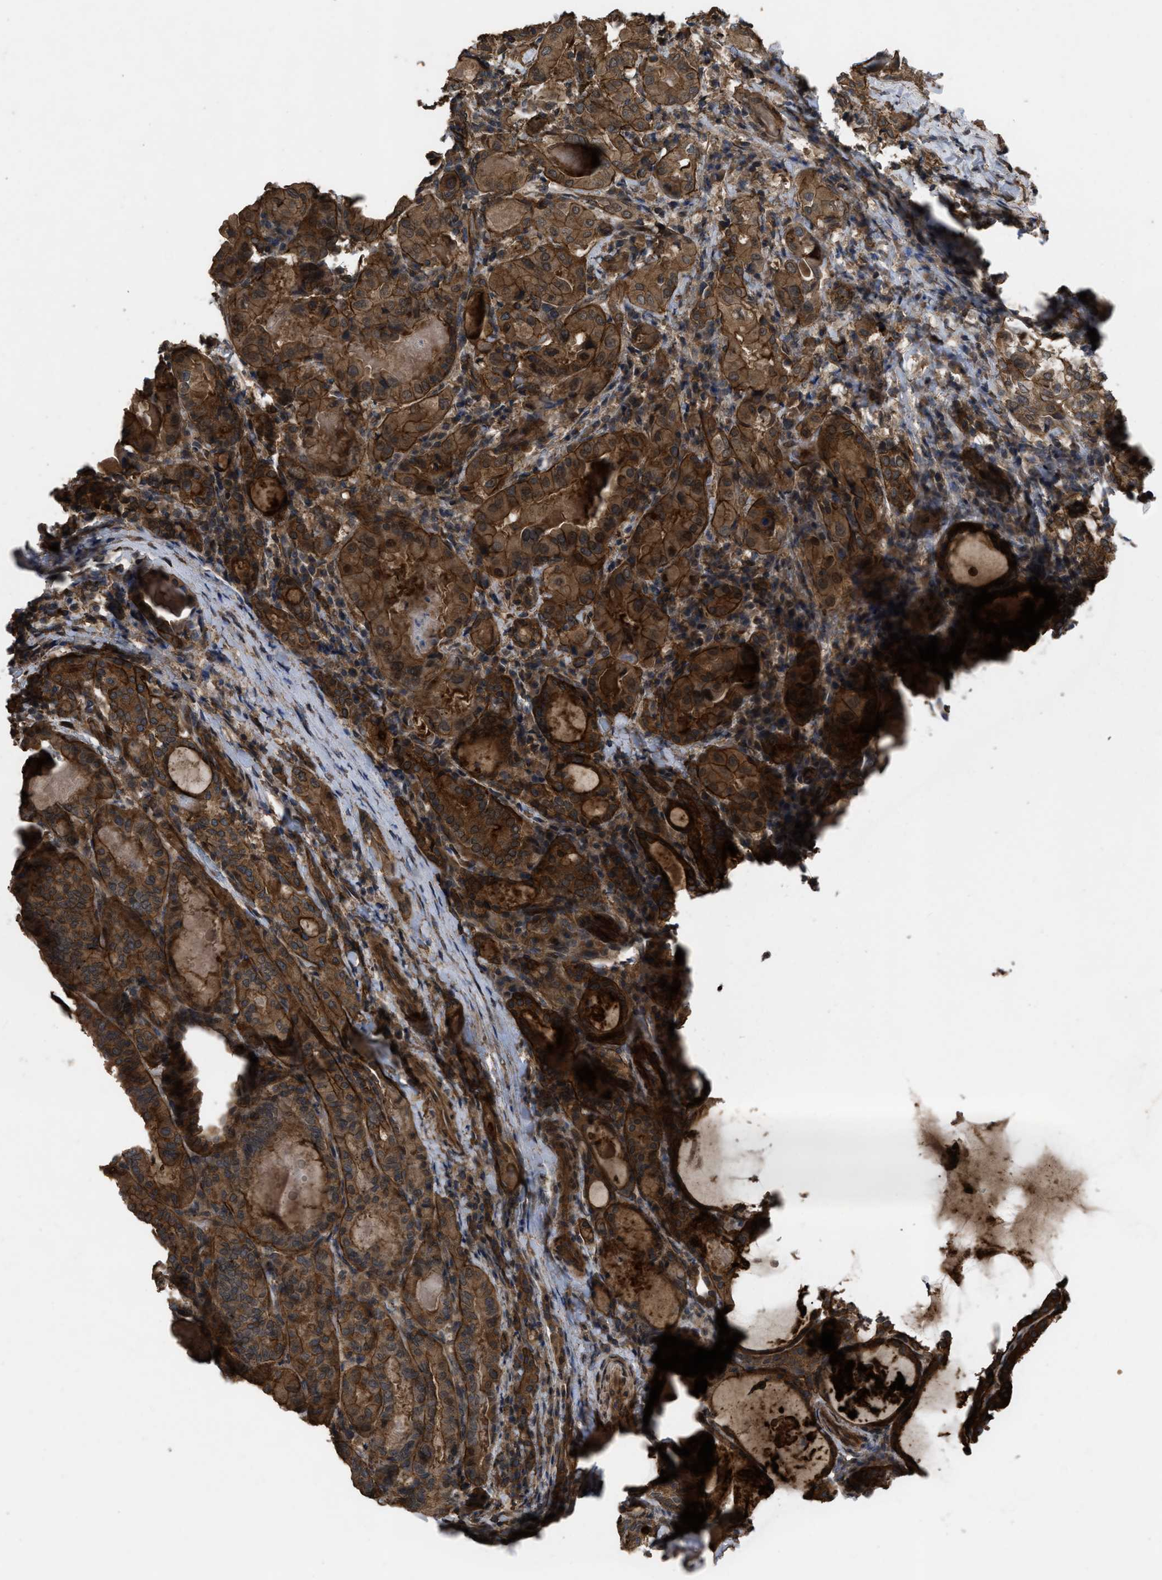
{"staining": {"intensity": "strong", "quantity": ">75%", "location": "cytoplasmic/membranous"}, "tissue": "thyroid cancer", "cell_type": "Tumor cells", "image_type": "cancer", "snomed": [{"axis": "morphology", "description": "Papillary adenocarcinoma, NOS"}, {"axis": "topography", "description": "Thyroid gland"}], "caption": "Brown immunohistochemical staining in thyroid cancer (papillary adenocarcinoma) reveals strong cytoplasmic/membranous expression in about >75% of tumor cells.", "gene": "UTRN", "patient": {"sex": "female", "age": 42}}